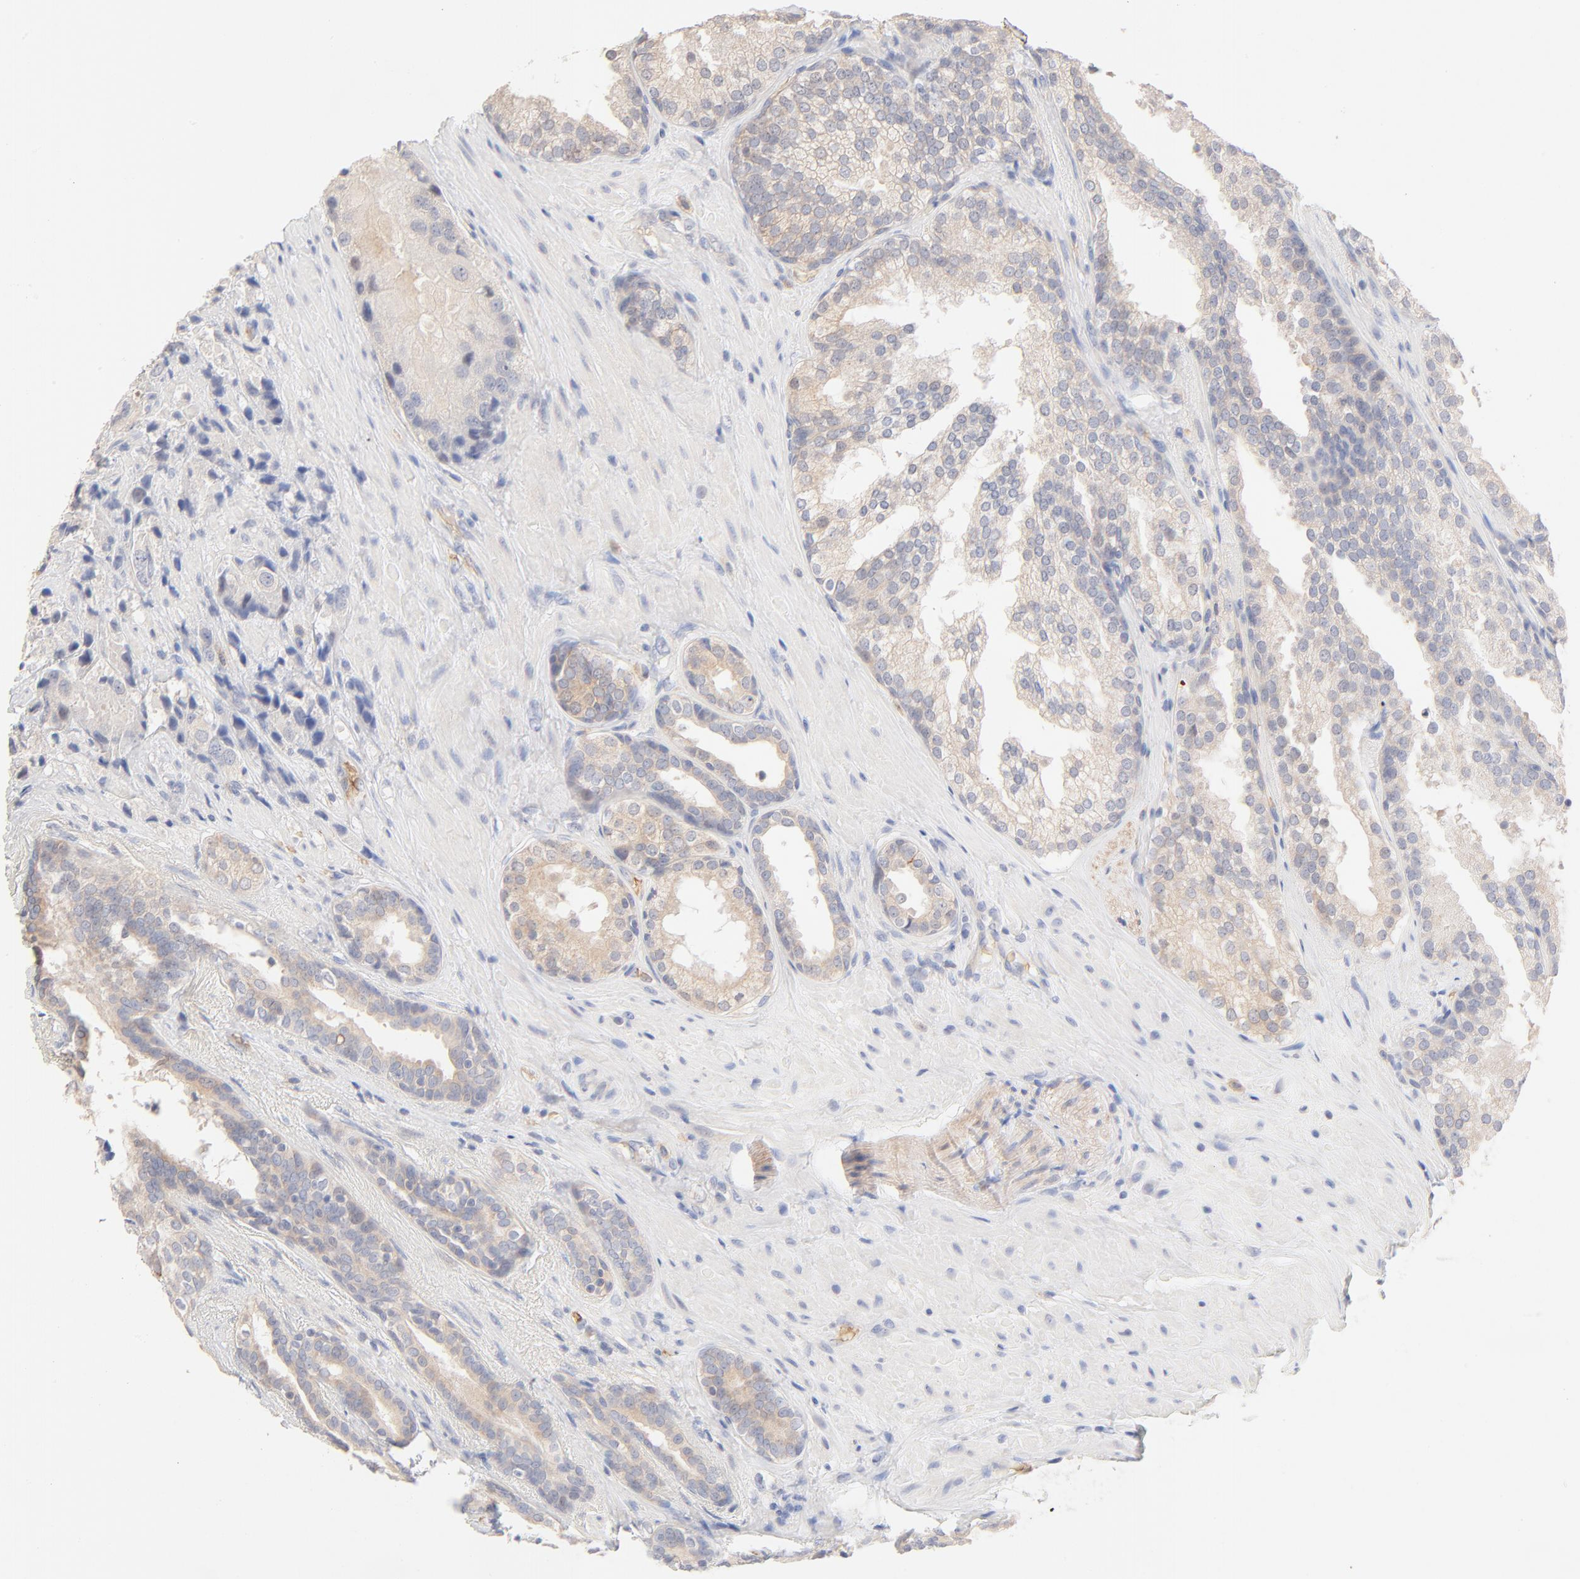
{"staining": {"intensity": "weak", "quantity": "<25%", "location": "cytoplasmic/membranous"}, "tissue": "prostate cancer", "cell_type": "Tumor cells", "image_type": "cancer", "snomed": [{"axis": "morphology", "description": "Adenocarcinoma, High grade"}, {"axis": "topography", "description": "Prostate"}], "caption": "Tumor cells show no significant positivity in adenocarcinoma (high-grade) (prostate).", "gene": "SPTB", "patient": {"sex": "male", "age": 70}}